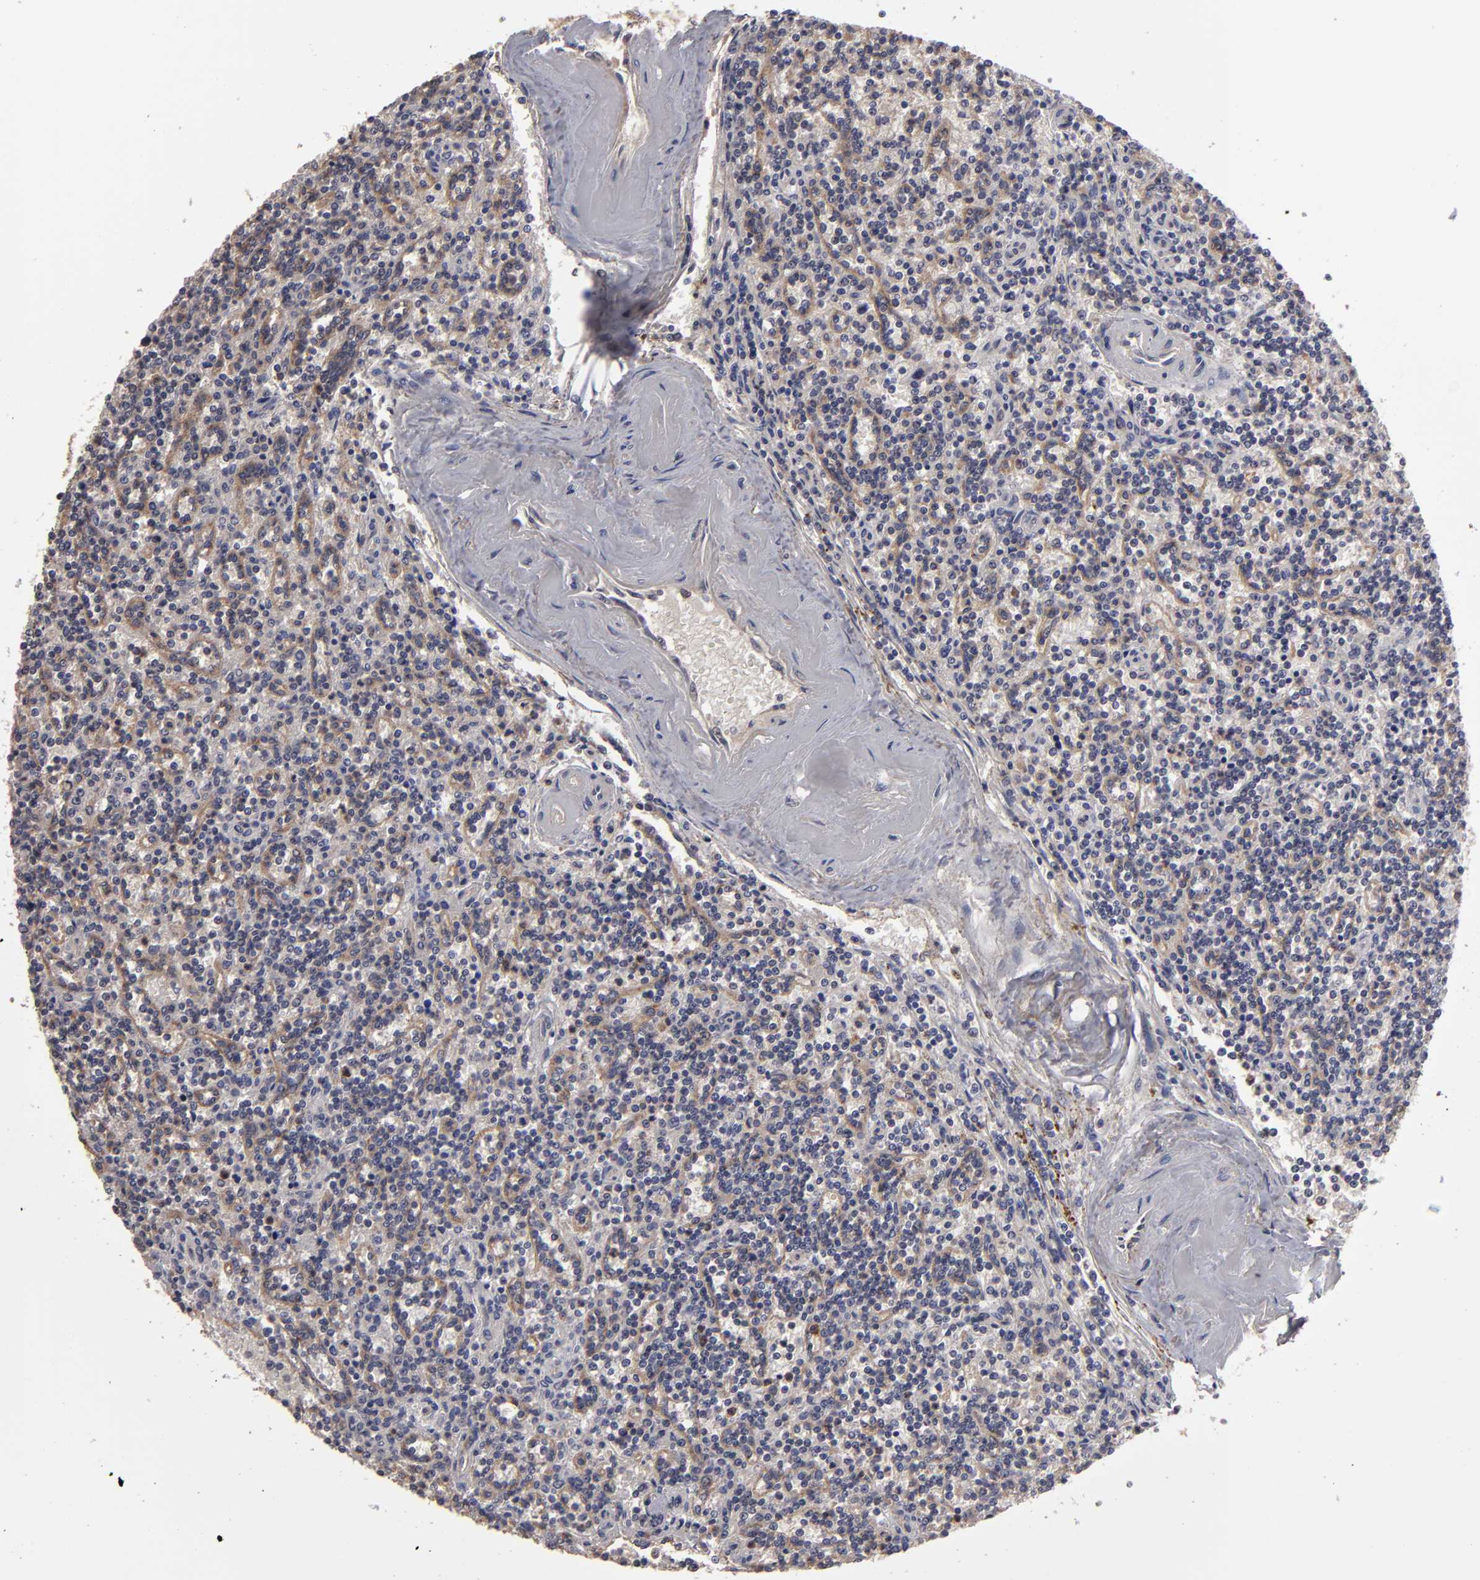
{"staining": {"intensity": "weak", "quantity": "<25%", "location": "cytoplasmic/membranous"}, "tissue": "lymphoma", "cell_type": "Tumor cells", "image_type": "cancer", "snomed": [{"axis": "morphology", "description": "Malignant lymphoma, non-Hodgkin's type, Low grade"}, {"axis": "topography", "description": "Spleen"}], "caption": "Immunohistochemistry histopathology image of low-grade malignant lymphoma, non-Hodgkin's type stained for a protein (brown), which demonstrates no positivity in tumor cells.", "gene": "CD55", "patient": {"sex": "male", "age": 73}}